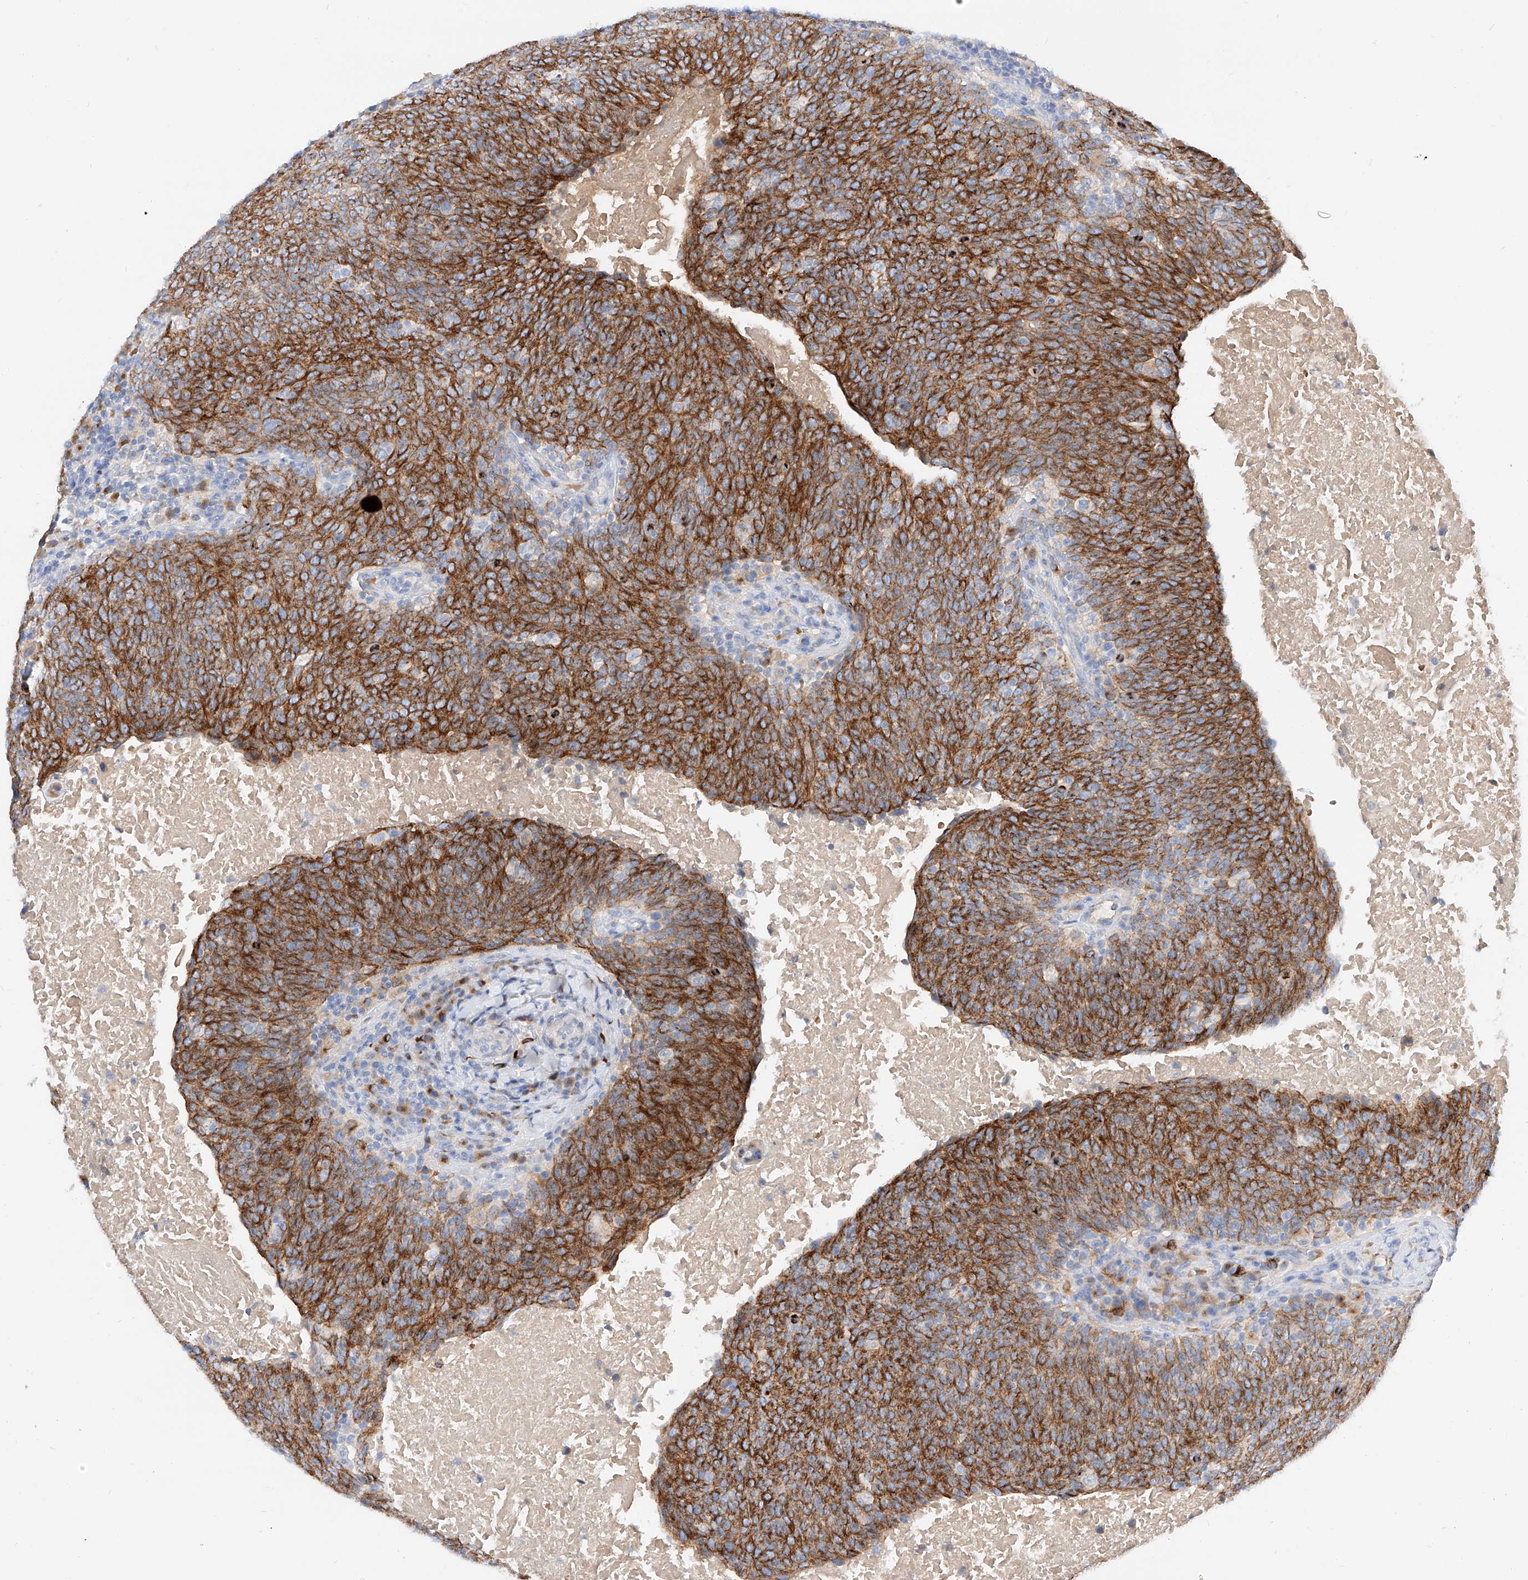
{"staining": {"intensity": "strong", "quantity": ">75%", "location": "cytoplasmic/membranous"}, "tissue": "head and neck cancer", "cell_type": "Tumor cells", "image_type": "cancer", "snomed": [{"axis": "morphology", "description": "Squamous cell carcinoma, NOS"}, {"axis": "morphology", "description": "Squamous cell carcinoma, metastatic, NOS"}, {"axis": "topography", "description": "Lymph node"}, {"axis": "topography", "description": "Head-Neck"}], "caption": "Immunohistochemical staining of human head and neck cancer demonstrates high levels of strong cytoplasmic/membranous expression in approximately >75% of tumor cells. The protein of interest is stained brown, and the nuclei are stained in blue (DAB (3,3'-diaminobenzidine) IHC with brightfield microscopy, high magnification).", "gene": "MAP7", "patient": {"sex": "male", "age": 62}}